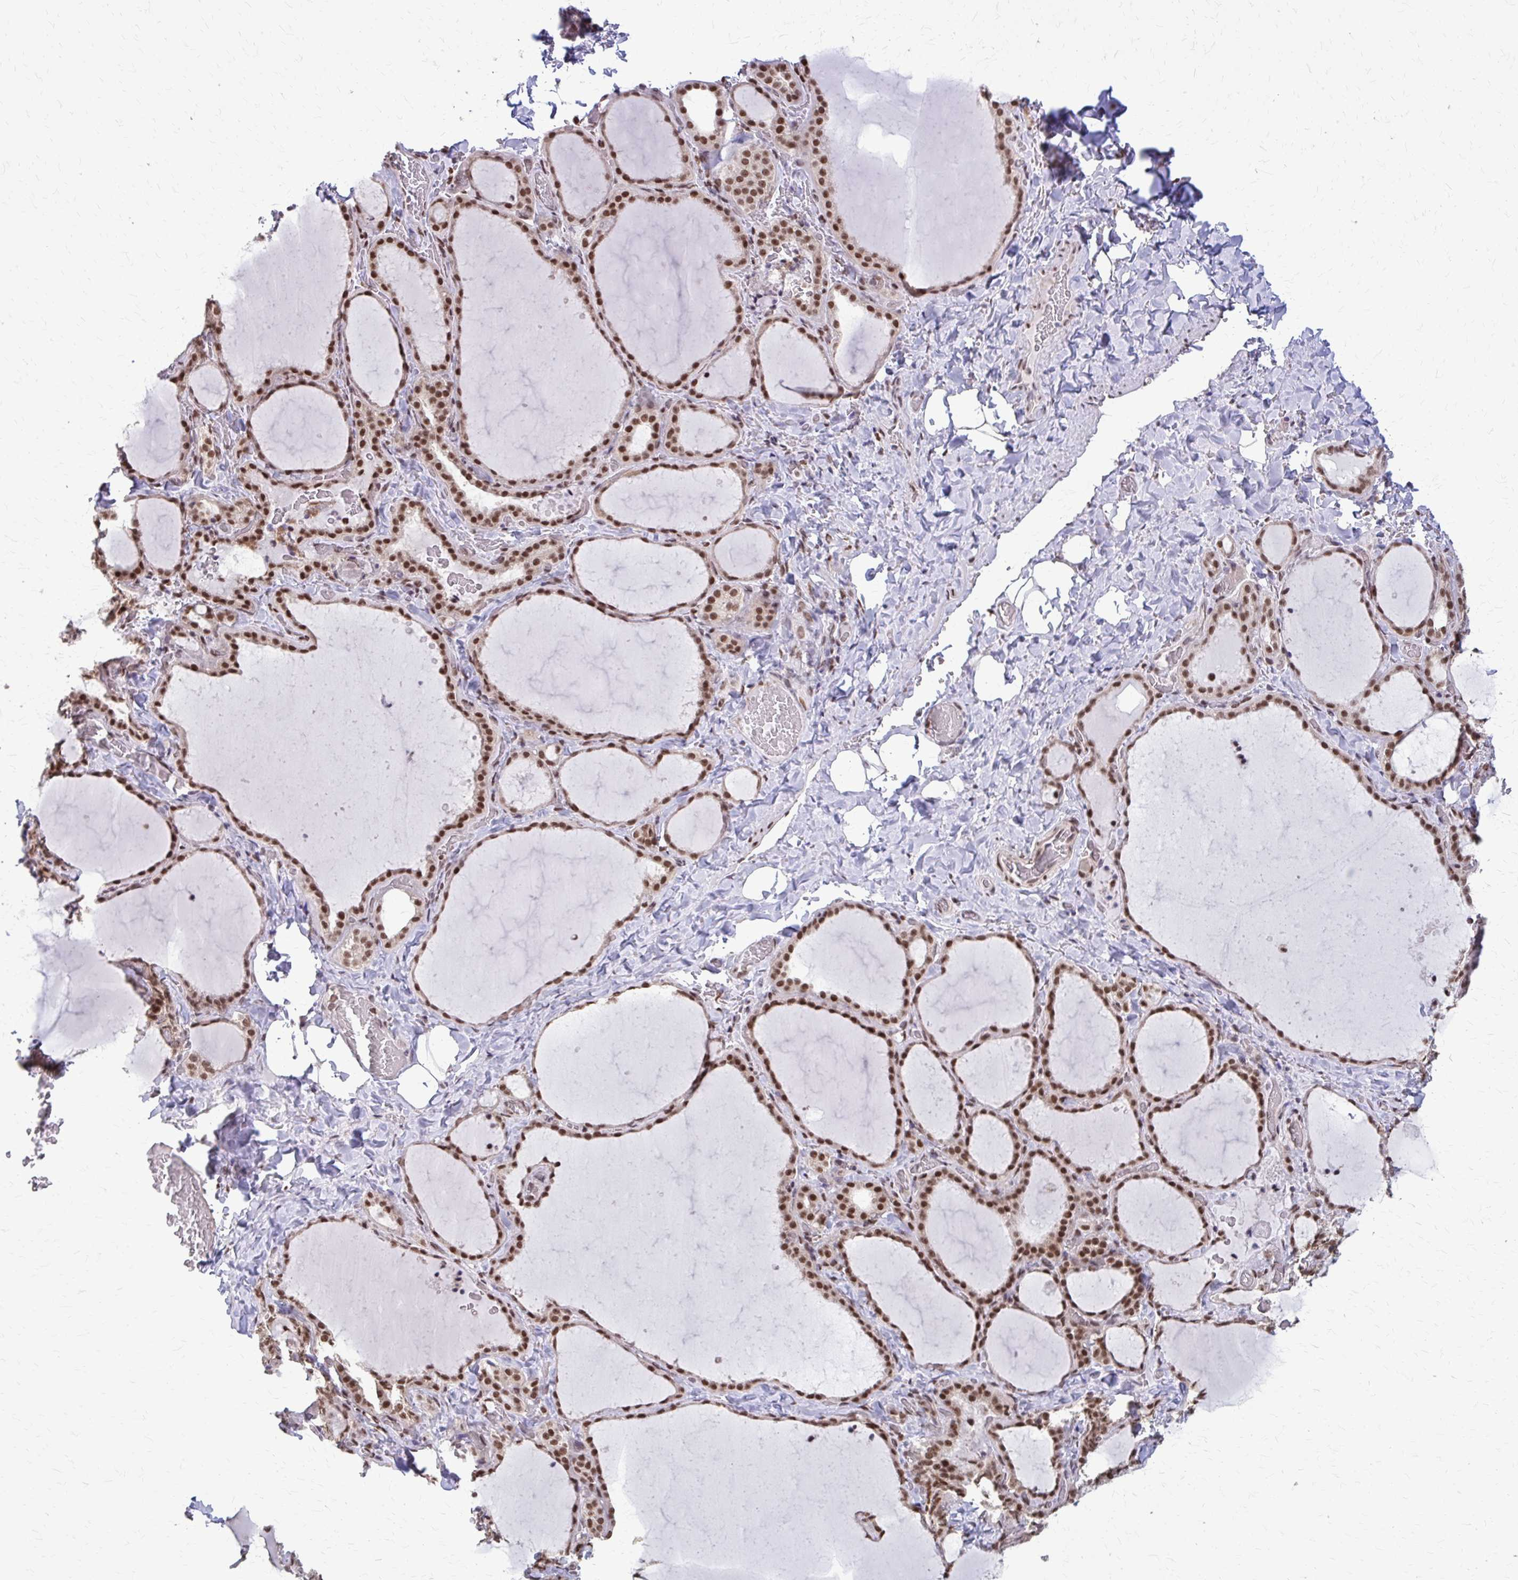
{"staining": {"intensity": "strong", "quantity": ">75%", "location": "nuclear"}, "tissue": "thyroid gland", "cell_type": "Glandular cells", "image_type": "normal", "snomed": [{"axis": "morphology", "description": "Normal tissue, NOS"}, {"axis": "topography", "description": "Thyroid gland"}], "caption": "This photomicrograph displays immunohistochemistry (IHC) staining of unremarkable thyroid gland, with high strong nuclear positivity in about >75% of glandular cells.", "gene": "TTF1", "patient": {"sex": "female", "age": 22}}